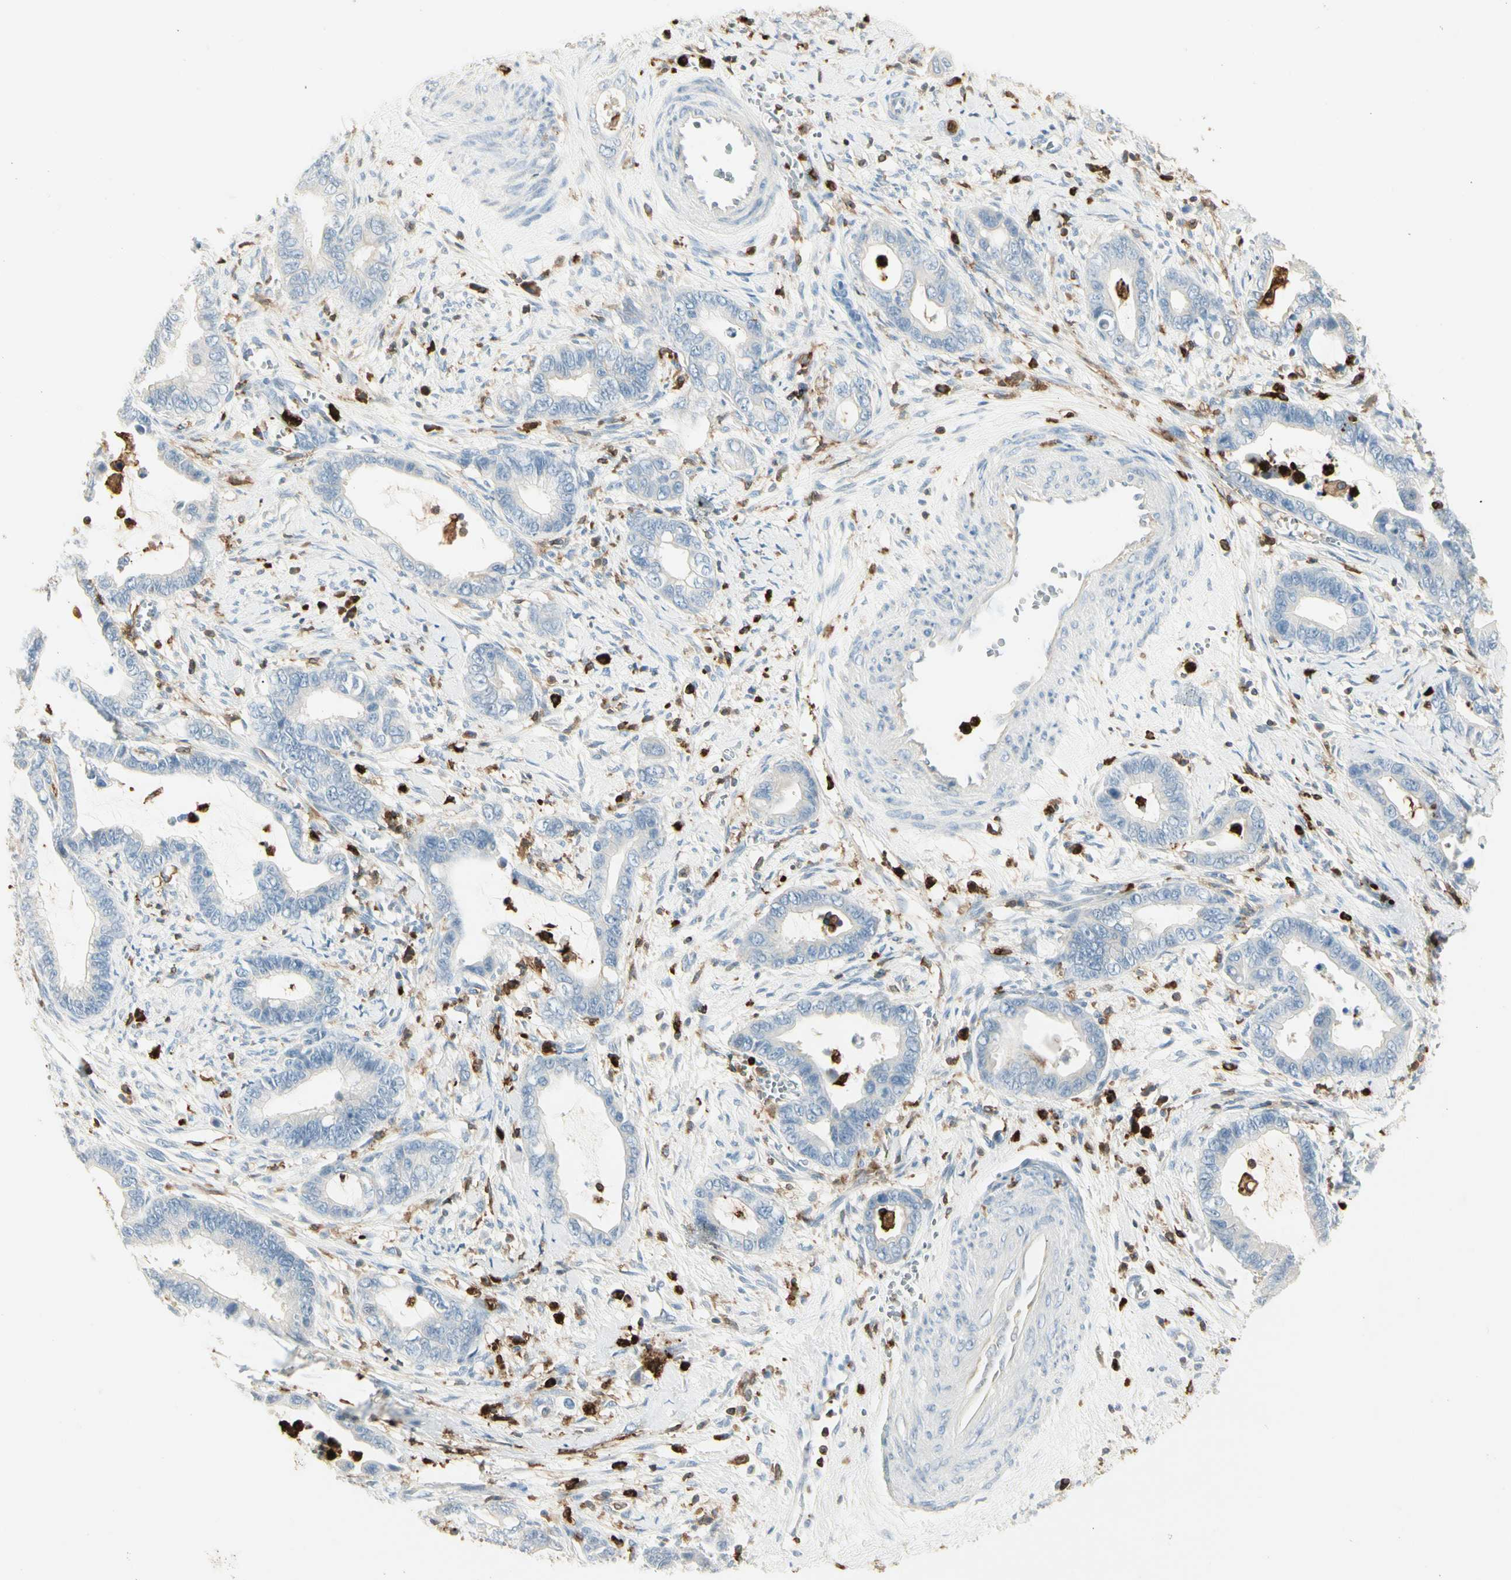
{"staining": {"intensity": "negative", "quantity": "none", "location": "none"}, "tissue": "cervical cancer", "cell_type": "Tumor cells", "image_type": "cancer", "snomed": [{"axis": "morphology", "description": "Adenocarcinoma, NOS"}, {"axis": "topography", "description": "Cervix"}], "caption": "This is an immunohistochemistry histopathology image of adenocarcinoma (cervical). There is no expression in tumor cells.", "gene": "ITGB2", "patient": {"sex": "female", "age": 44}}